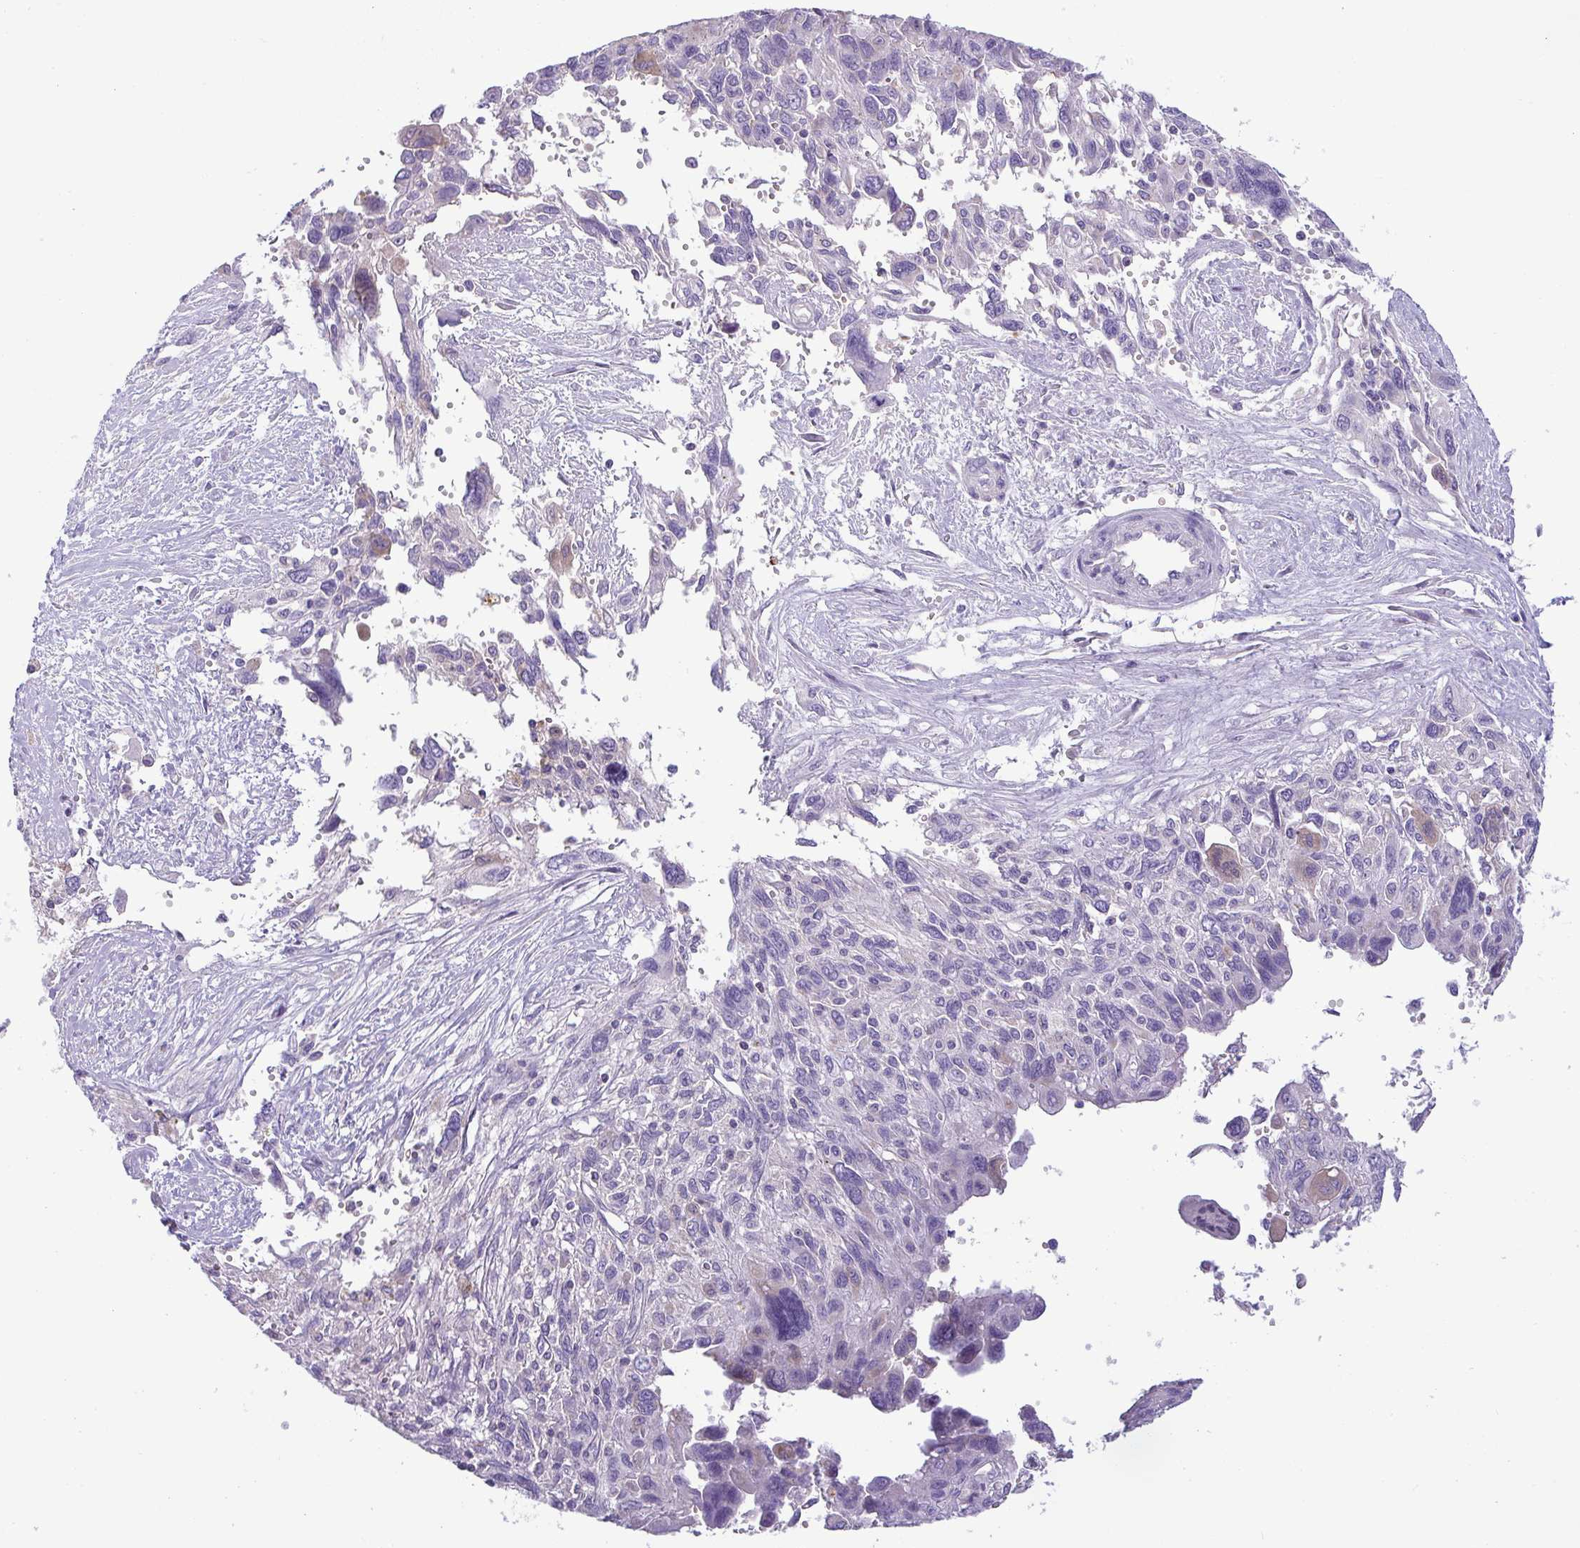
{"staining": {"intensity": "negative", "quantity": "none", "location": "none"}, "tissue": "pancreatic cancer", "cell_type": "Tumor cells", "image_type": "cancer", "snomed": [{"axis": "morphology", "description": "Adenocarcinoma, NOS"}, {"axis": "topography", "description": "Pancreas"}], "caption": "The micrograph reveals no staining of tumor cells in pancreatic cancer.", "gene": "PLA2G12B", "patient": {"sex": "female", "age": 47}}